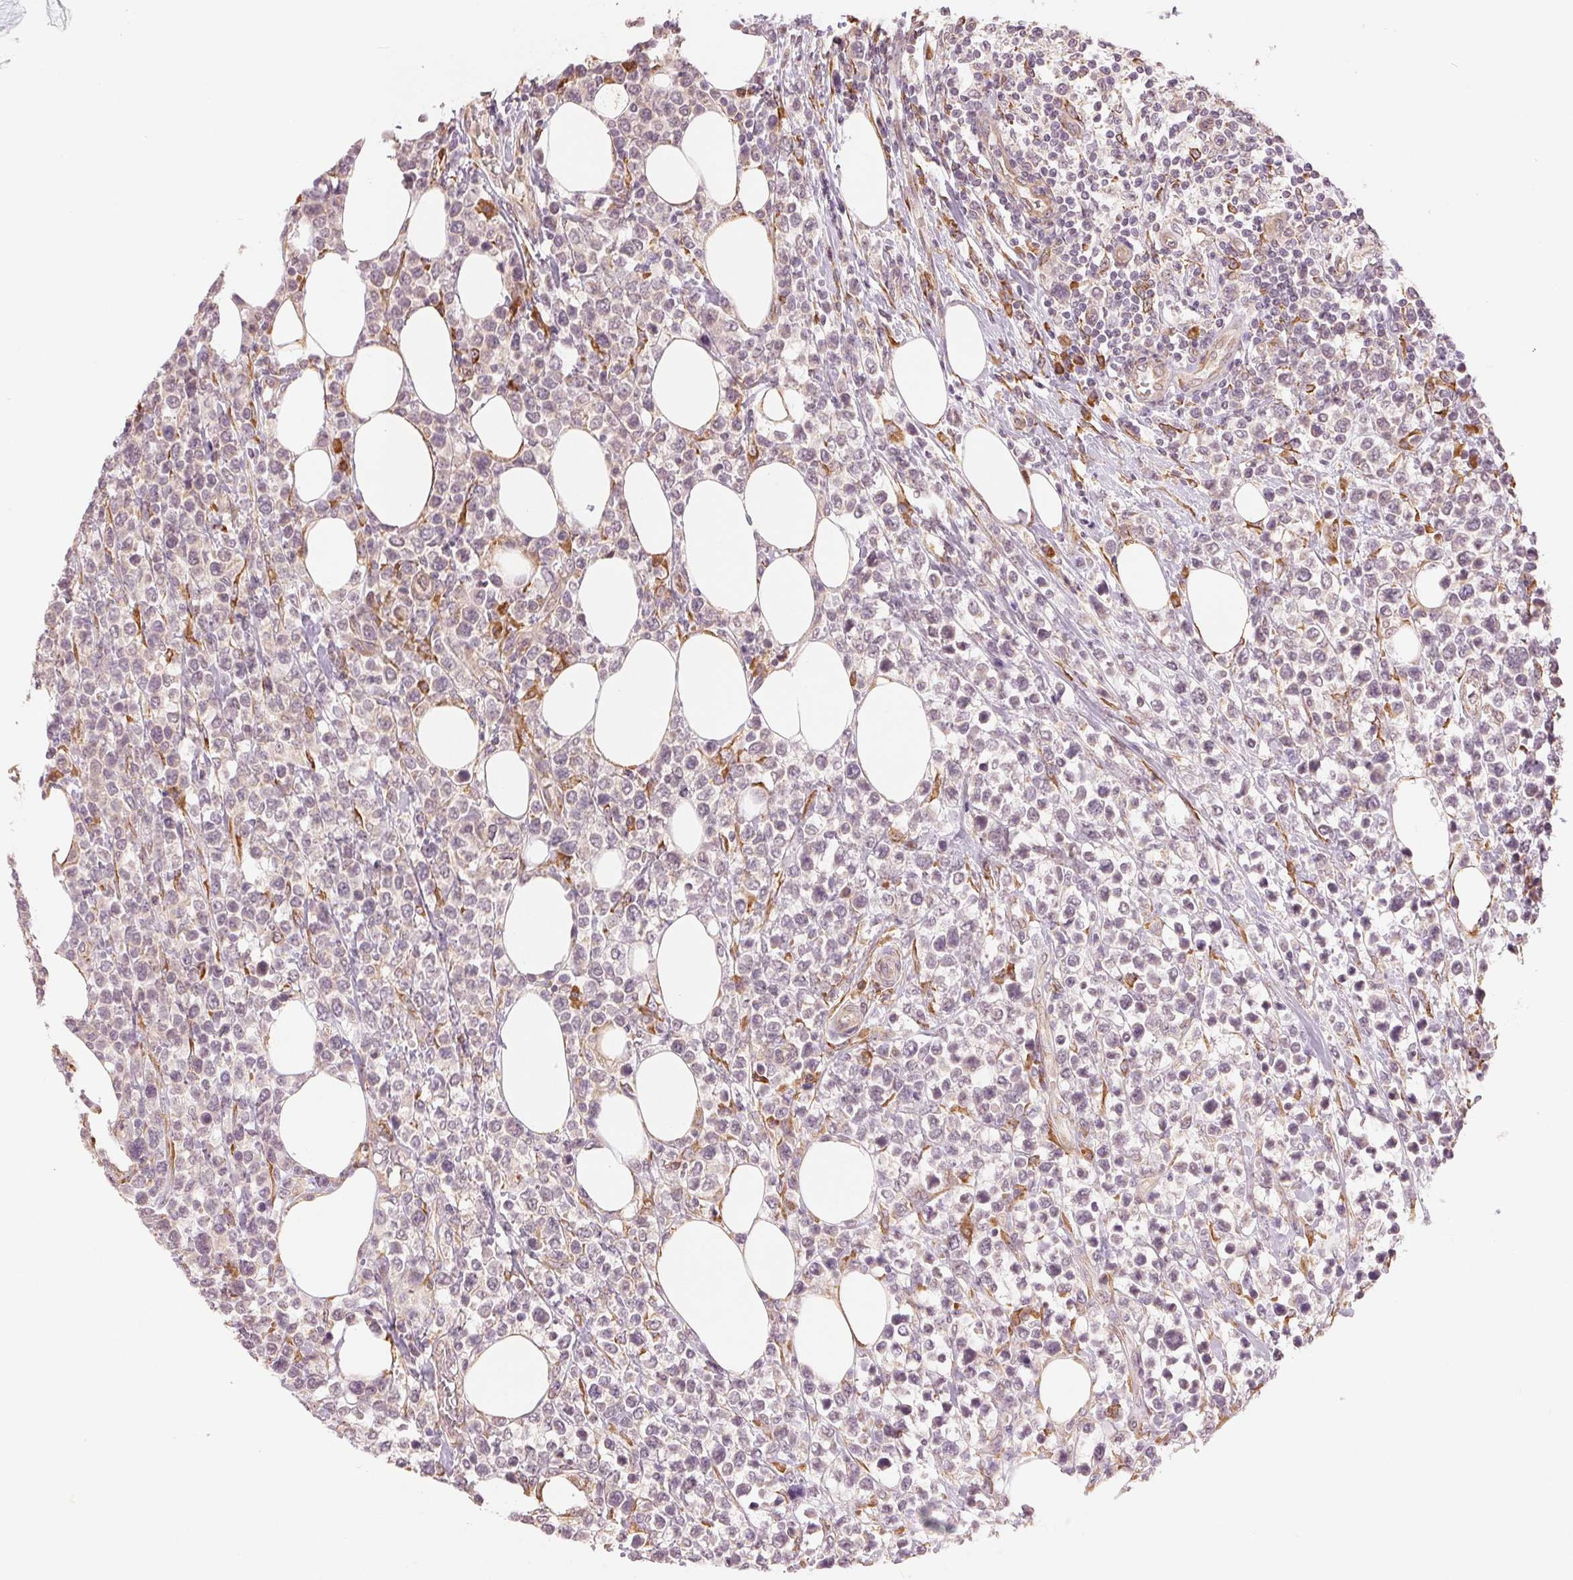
{"staining": {"intensity": "negative", "quantity": "none", "location": "none"}, "tissue": "lymphoma", "cell_type": "Tumor cells", "image_type": "cancer", "snomed": [{"axis": "morphology", "description": "Malignant lymphoma, non-Hodgkin's type, High grade"}, {"axis": "topography", "description": "Soft tissue"}], "caption": "IHC micrograph of neoplastic tissue: human high-grade malignant lymphoma, non-Hodgkin's type stained with DAB reveals no significant protein expression in tumor cells.", "gene": "SLC20A1", "patient": {"sex": "female", "age": 56}}